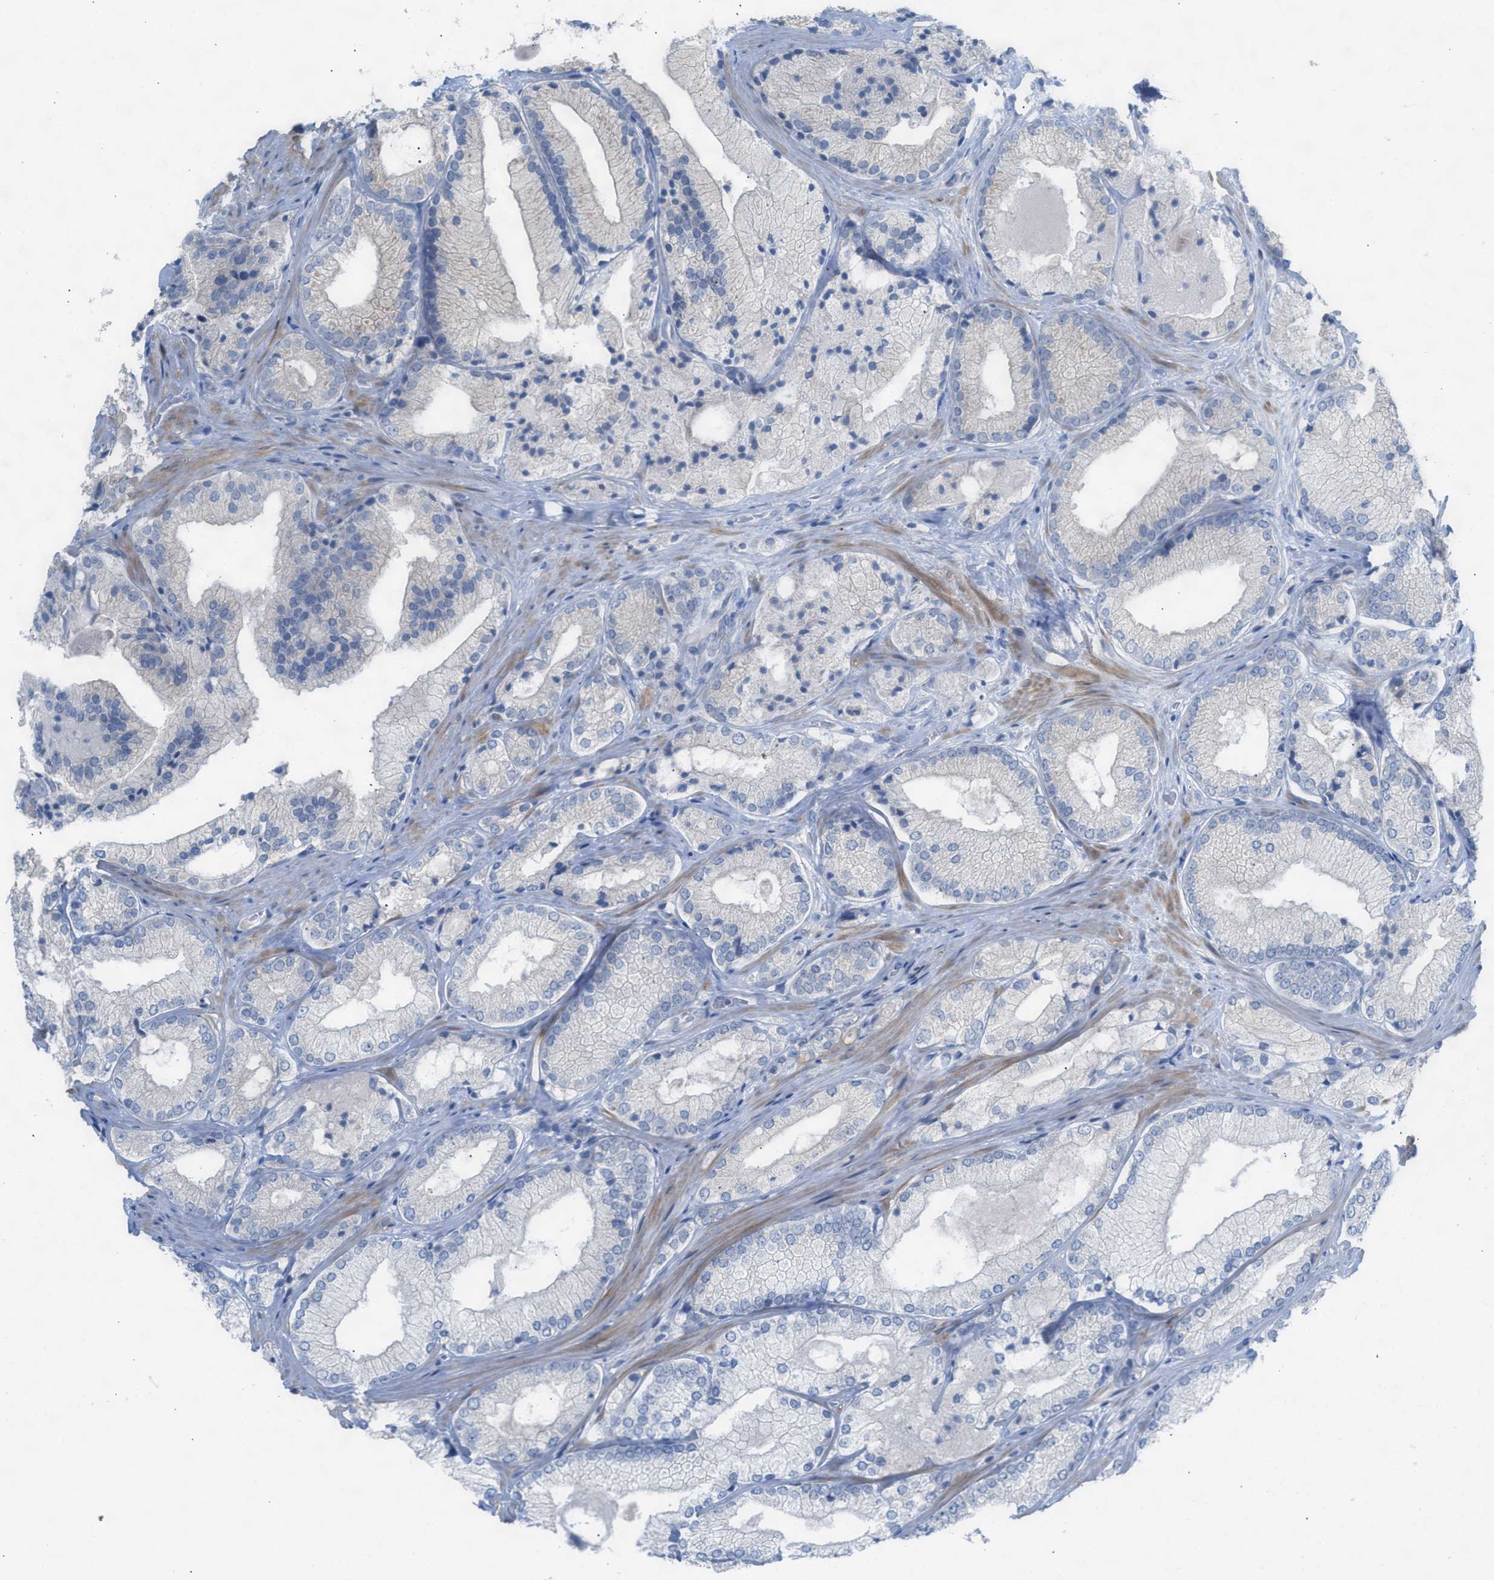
{"staining": {"intensity": "negative", "quantity": "none", "location": "none"}, "tissue": "prostate cancer", "cell_type": "Tumor cells", "image_type": "cancer", "snomed": [{"axis": "morphology", "description": "Adenocarcinoma, Low grade"}, {"axis": "topography", "description": "Prostate"}], "caption": "A micrograph of adenocarcinoma (low-grade) (prostate) stained for a protein exhibits no brown staining in tumor cells.", "gene": "ASPA", "patient": {"sex": "male", "age": 65}}